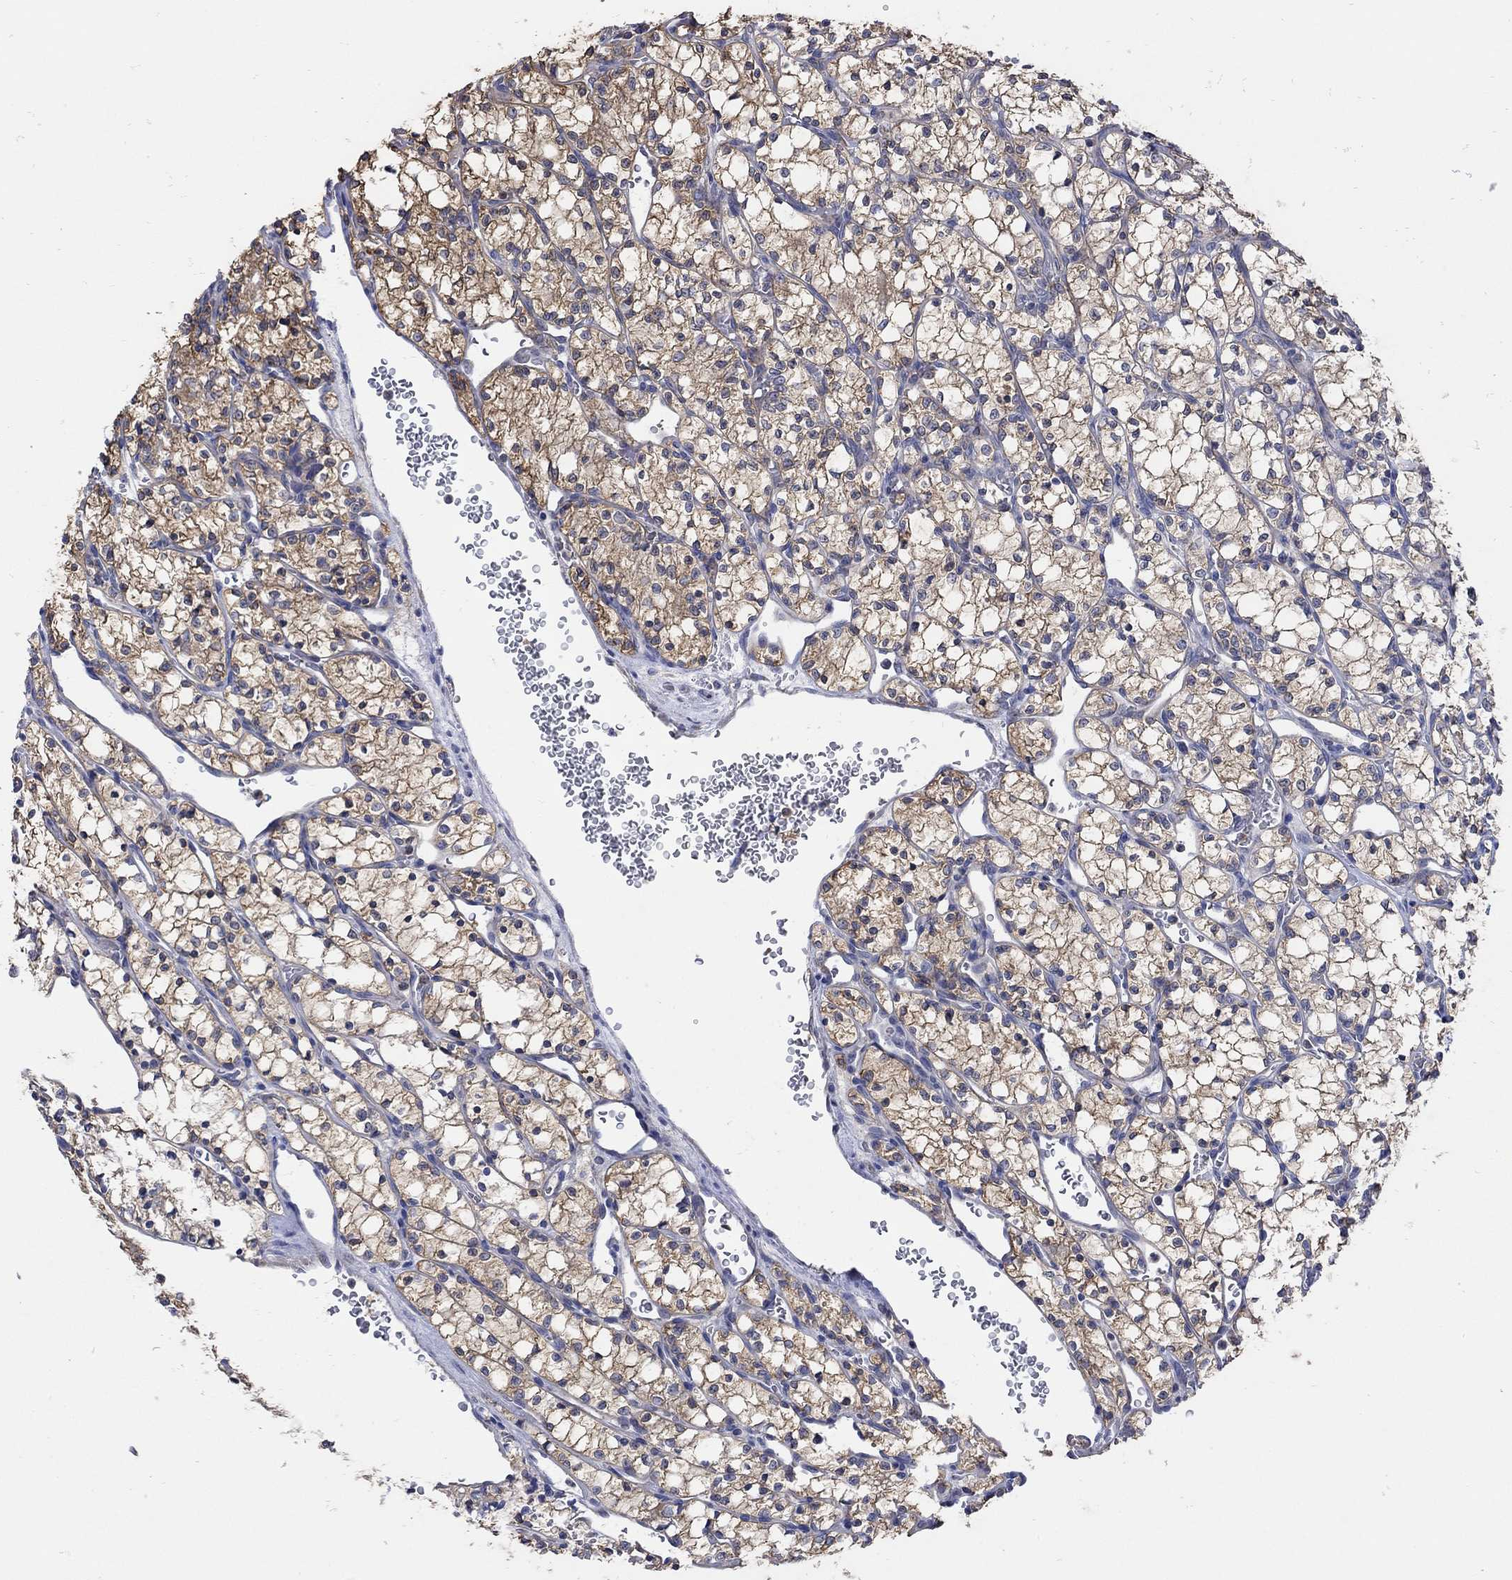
{"staining": {"intensity": "moderate", "quantity": "25%-75%", "location": "cytoplasmic/membranous"}, "tissue": "renal cancer", "cell_type": "Tumor cells", "image_type": "cancer", "snomed": [{"axis": "morphology", "description": "Adenocarcinoma, NOS"}, {"axis": "topography", "description": "Kidney"}], "caption": "Human adenocarcinoma (renal) stained for a protein (brown) reveals moderate cytoplasmic/membranous positive staining in approximately 25%-75% of tumor cells.", "gene": "TEKT3", "patient": {"sex": "female", "age": 69}}